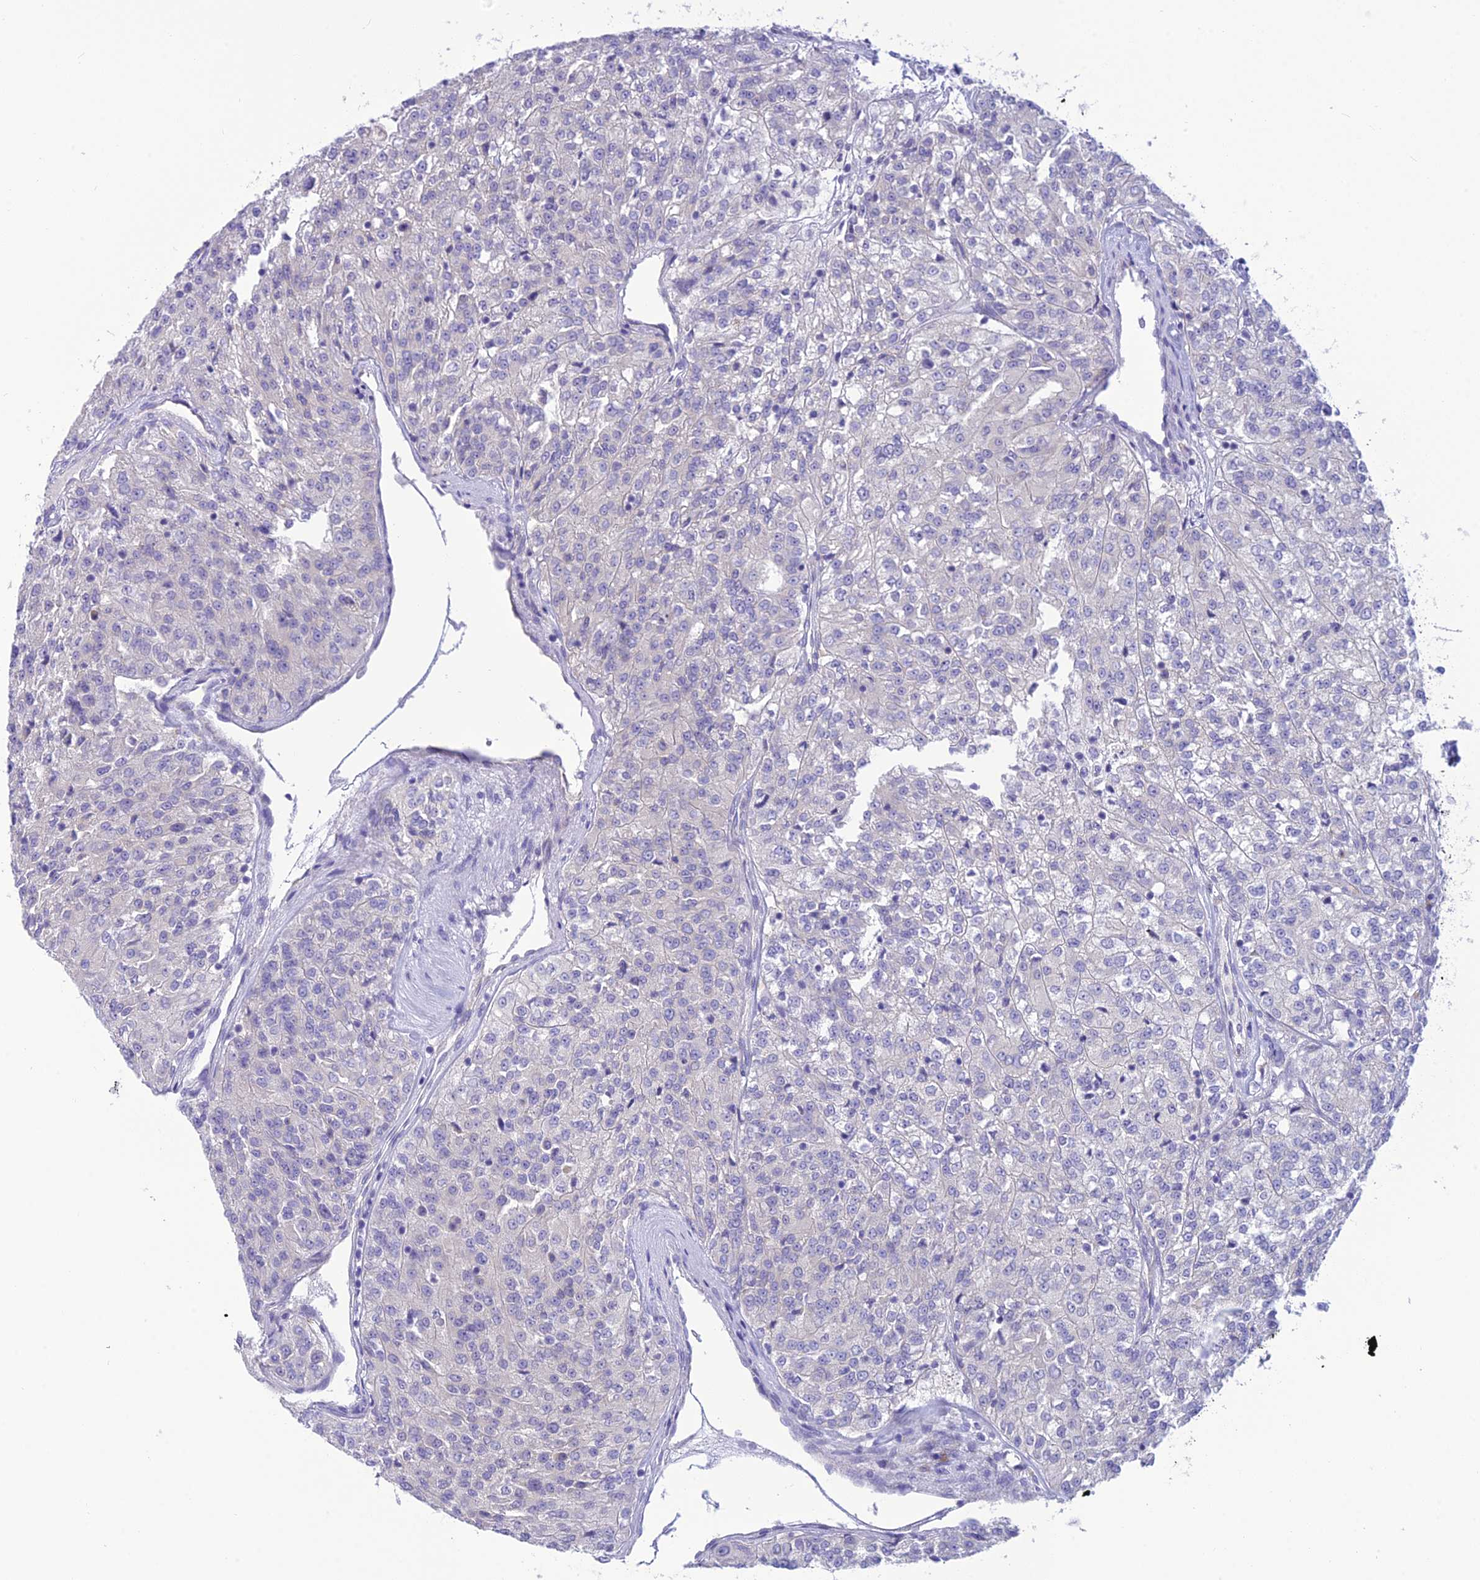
{"staining": {"intensity": "negative", "quantity": "none", "location": "none"}, "tissue": "renal cancer", "cell_type": "Tumor cells", "image_type": "cancer", "snomed": [{"axis": "morphology", "description": "Adenocarcinoma, NOS"}, {"axis": "topography", "description": "Kidney"}], "caption": "A histopathology image of adenocarcinoma (renal) stained for a protein exhibits no brown staining in tumor cells. (DAB IHC, high magnification).", "gene": "DHDH", "patient": {"sex": "female", "age": 63}}